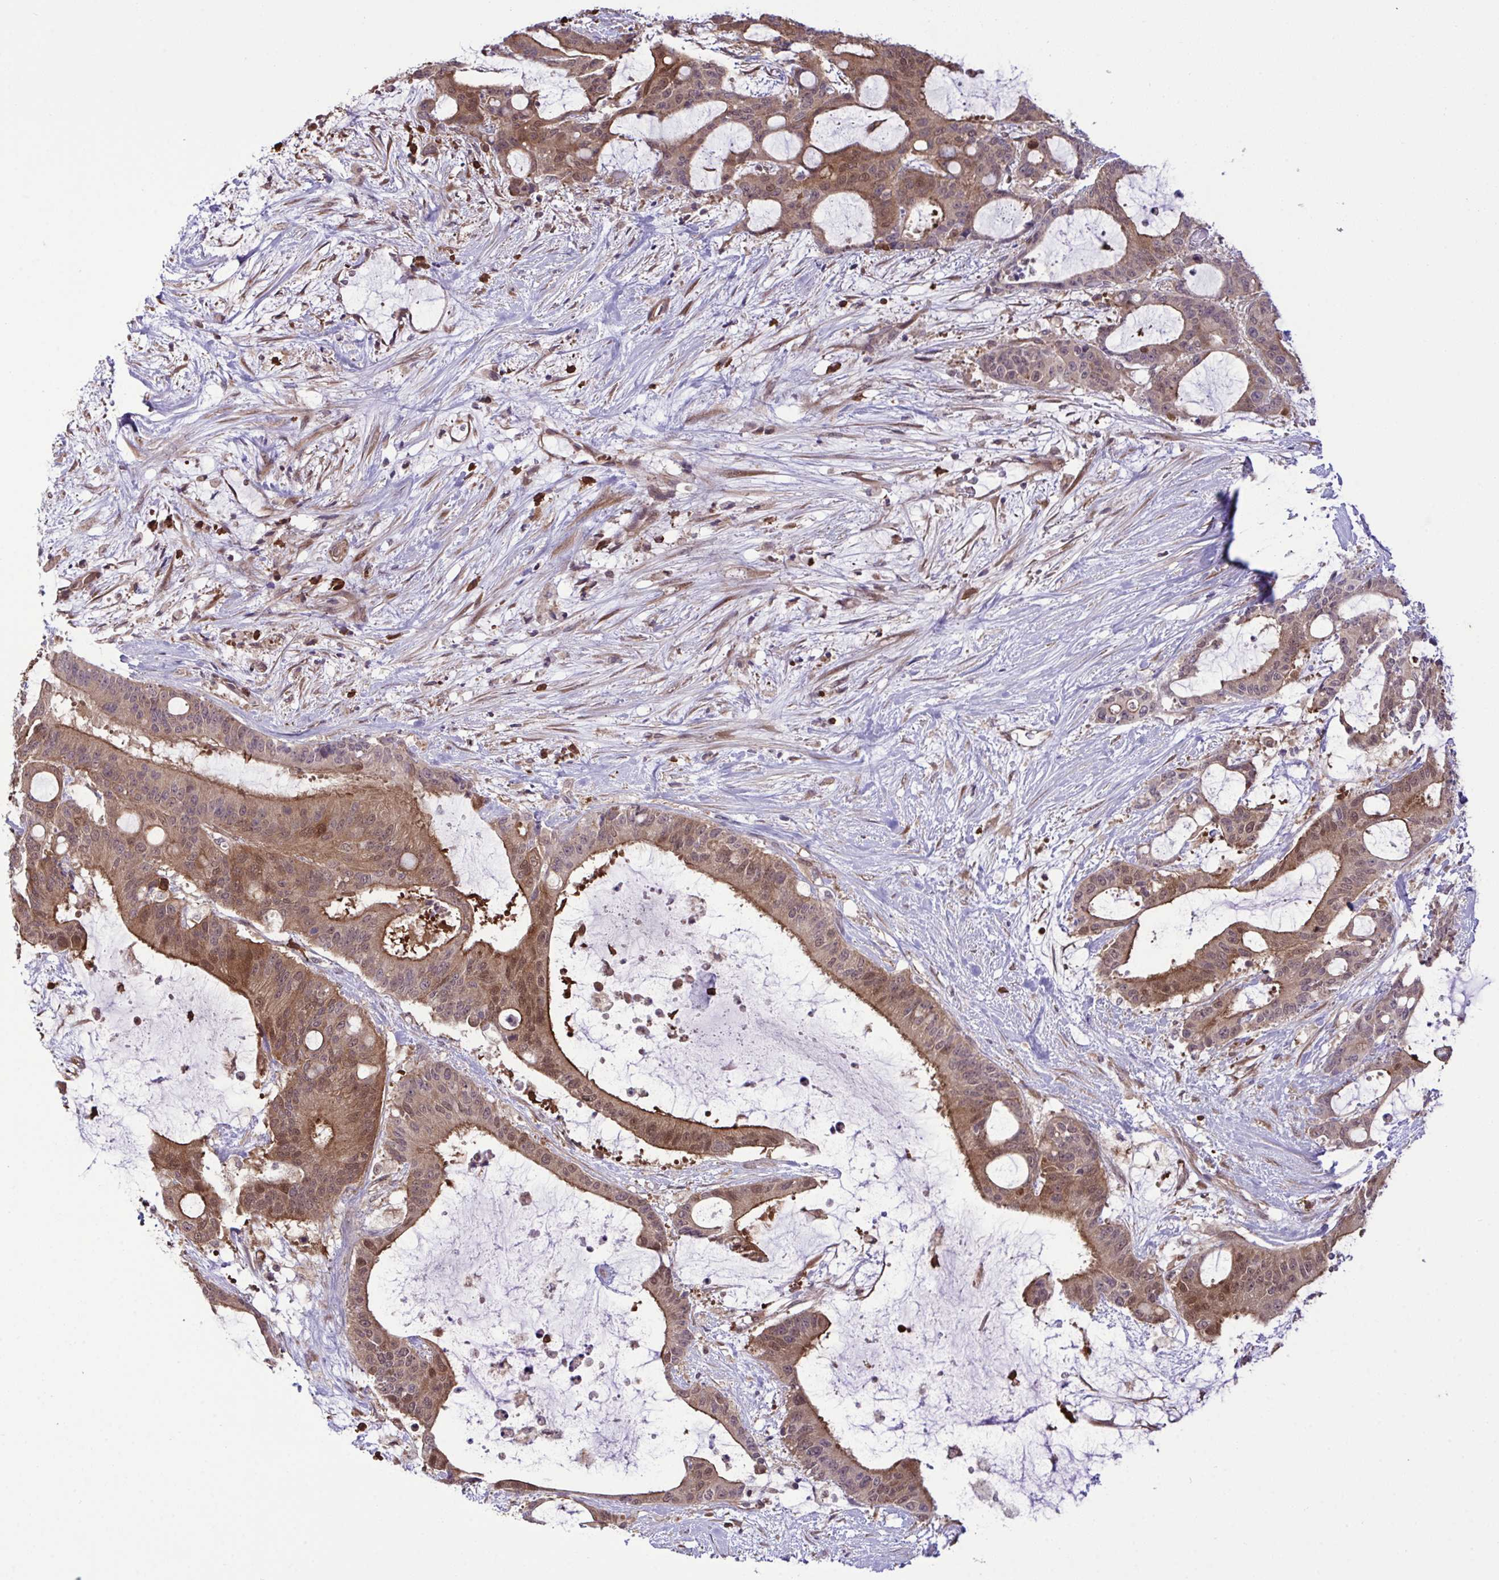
{"staining": {"intensity": "moderate", "quantity": ">75%", "location": "cytoplasmic/membranous,nuclear"}, "tissue": "liver cancer", "cell_type": "Tumor cells", "image_type": "cancer", "snomed": [{"axis": "morphology", "description": "Normal tissue, NOS"}, {"axis": "morphology", "description": "Cholangiocarcinoma"}, {"axis": "topography", "description": "Liver"}, {"axis": "topography", "description": "Peripheral nerve tissue"}], "caption": "DAB immunohistochemical staining of liver cancer (cholangiocarcinoma) displays moderate cytoplasmic/membranous and nuclear protein positivity in about >75% of tumor cells.", "gene": "CMPK1", "patient": {"sex": "female", "age": 73}}